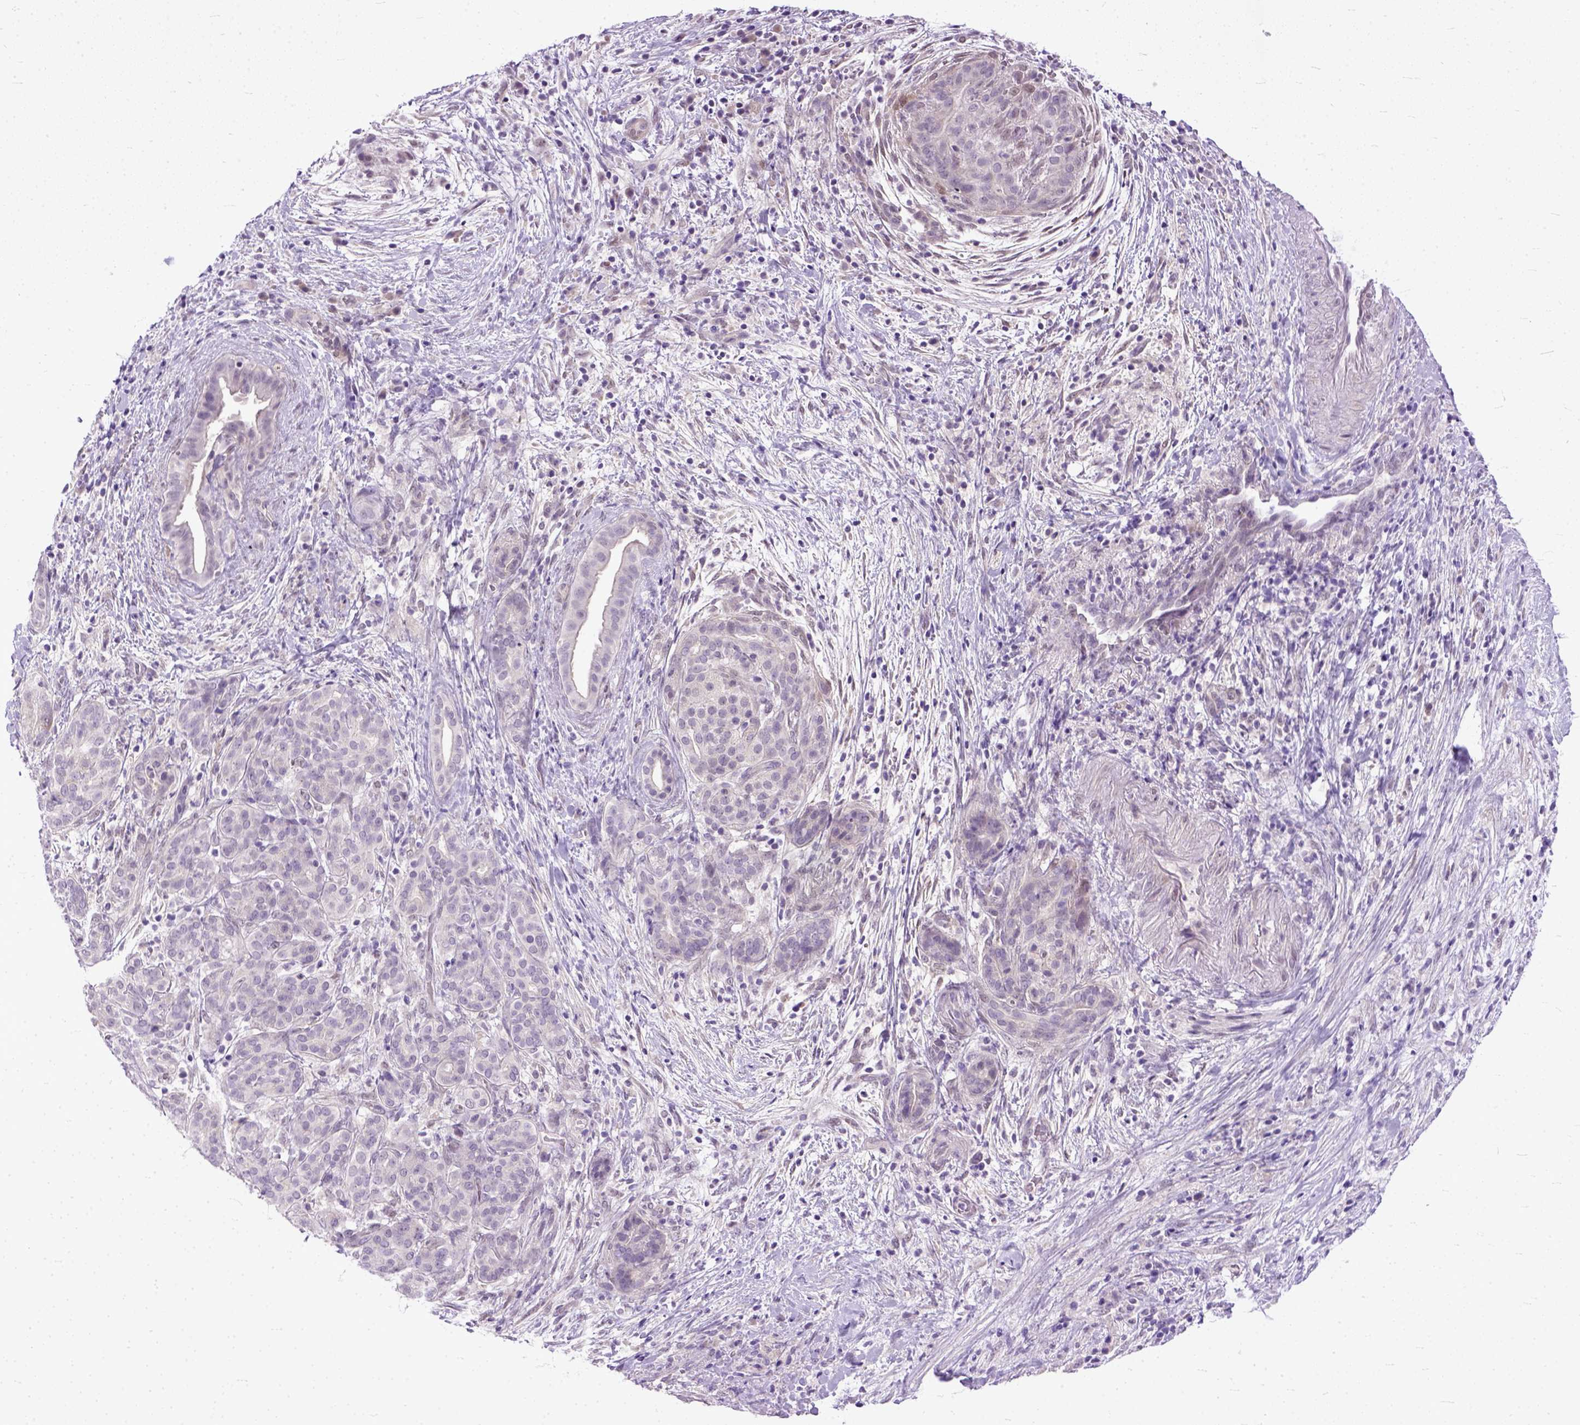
{"staining": {"intensity": "negative", "quantity": "none", "location": "none"}, "tissue": "pancreatic cancer", "cell_type": "Tumor cells", "image_type": "cancer", "snomed": [{"axis": "morphology", "description": "Adenocarcinoma, NOS"}, {"axis": "topography", "description": "Pancreas"}], "caption": "The photomicrograph shows no significant expression in tumor cells of pancreatic cancer (adenocarcinoma).", "gene": "TCEAL7", "patient": {"sex": "male", "age": 44}}